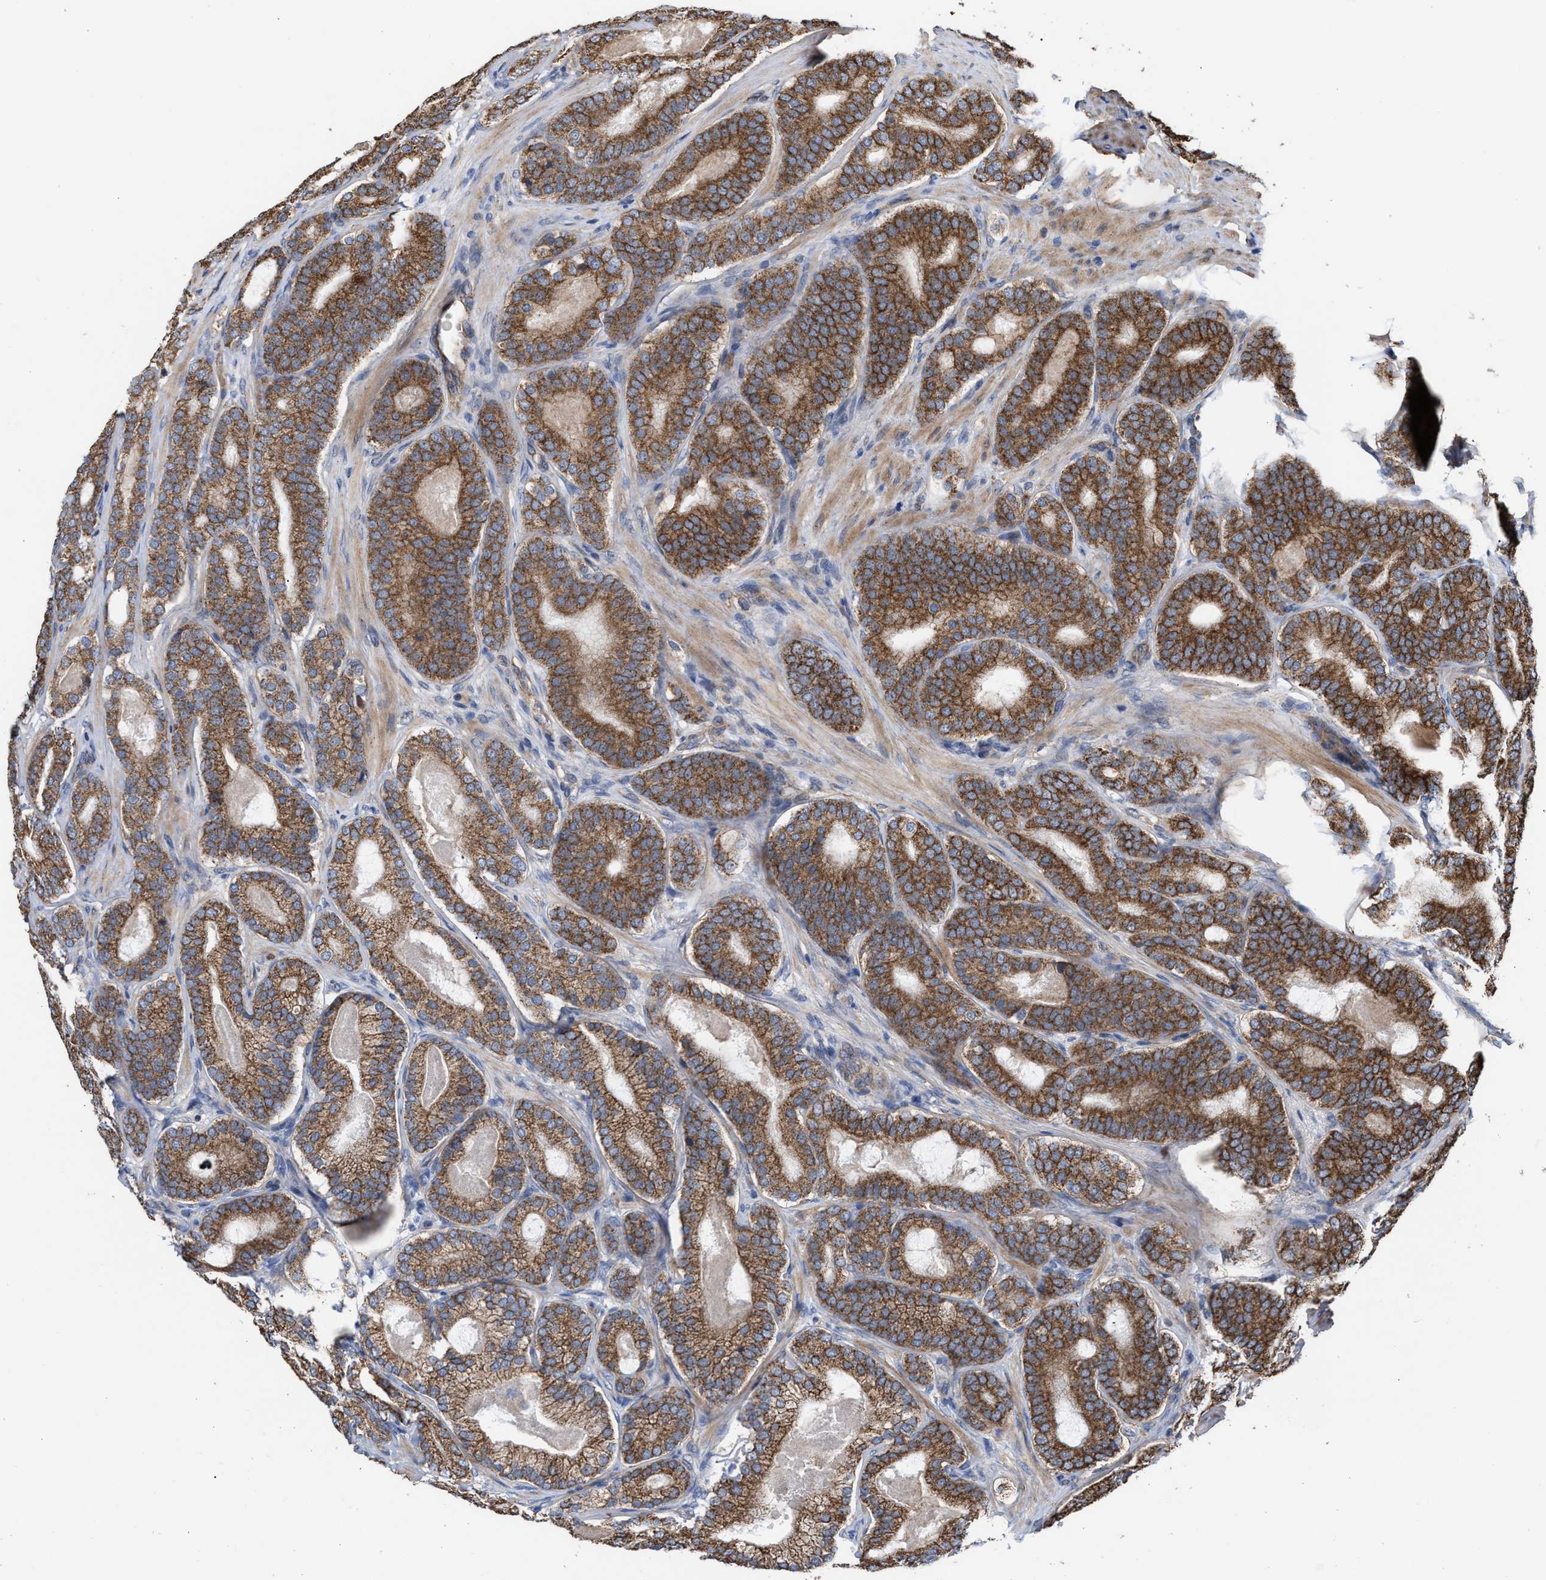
{"staining": {"intensity": "strong", "quantity": ">75%", "location": "cytoplasmic/membranous"}, "tissue": "prostate cancer", "cell_type": "Tumor cells", "image_type": "cancer", "snomed": [{"axis": "morphology", "description": "Adenocarcinoma, High grade"}, {"axis": "topography", "description": "Prostate"}], "caption": "Human prostate cancer (high-grade adenocarcinoma) stained with a protein marker reveals strong staining in tumor cells.", "gene": "EXOSC2", "patient": {"sex": "male", "age": 60}}